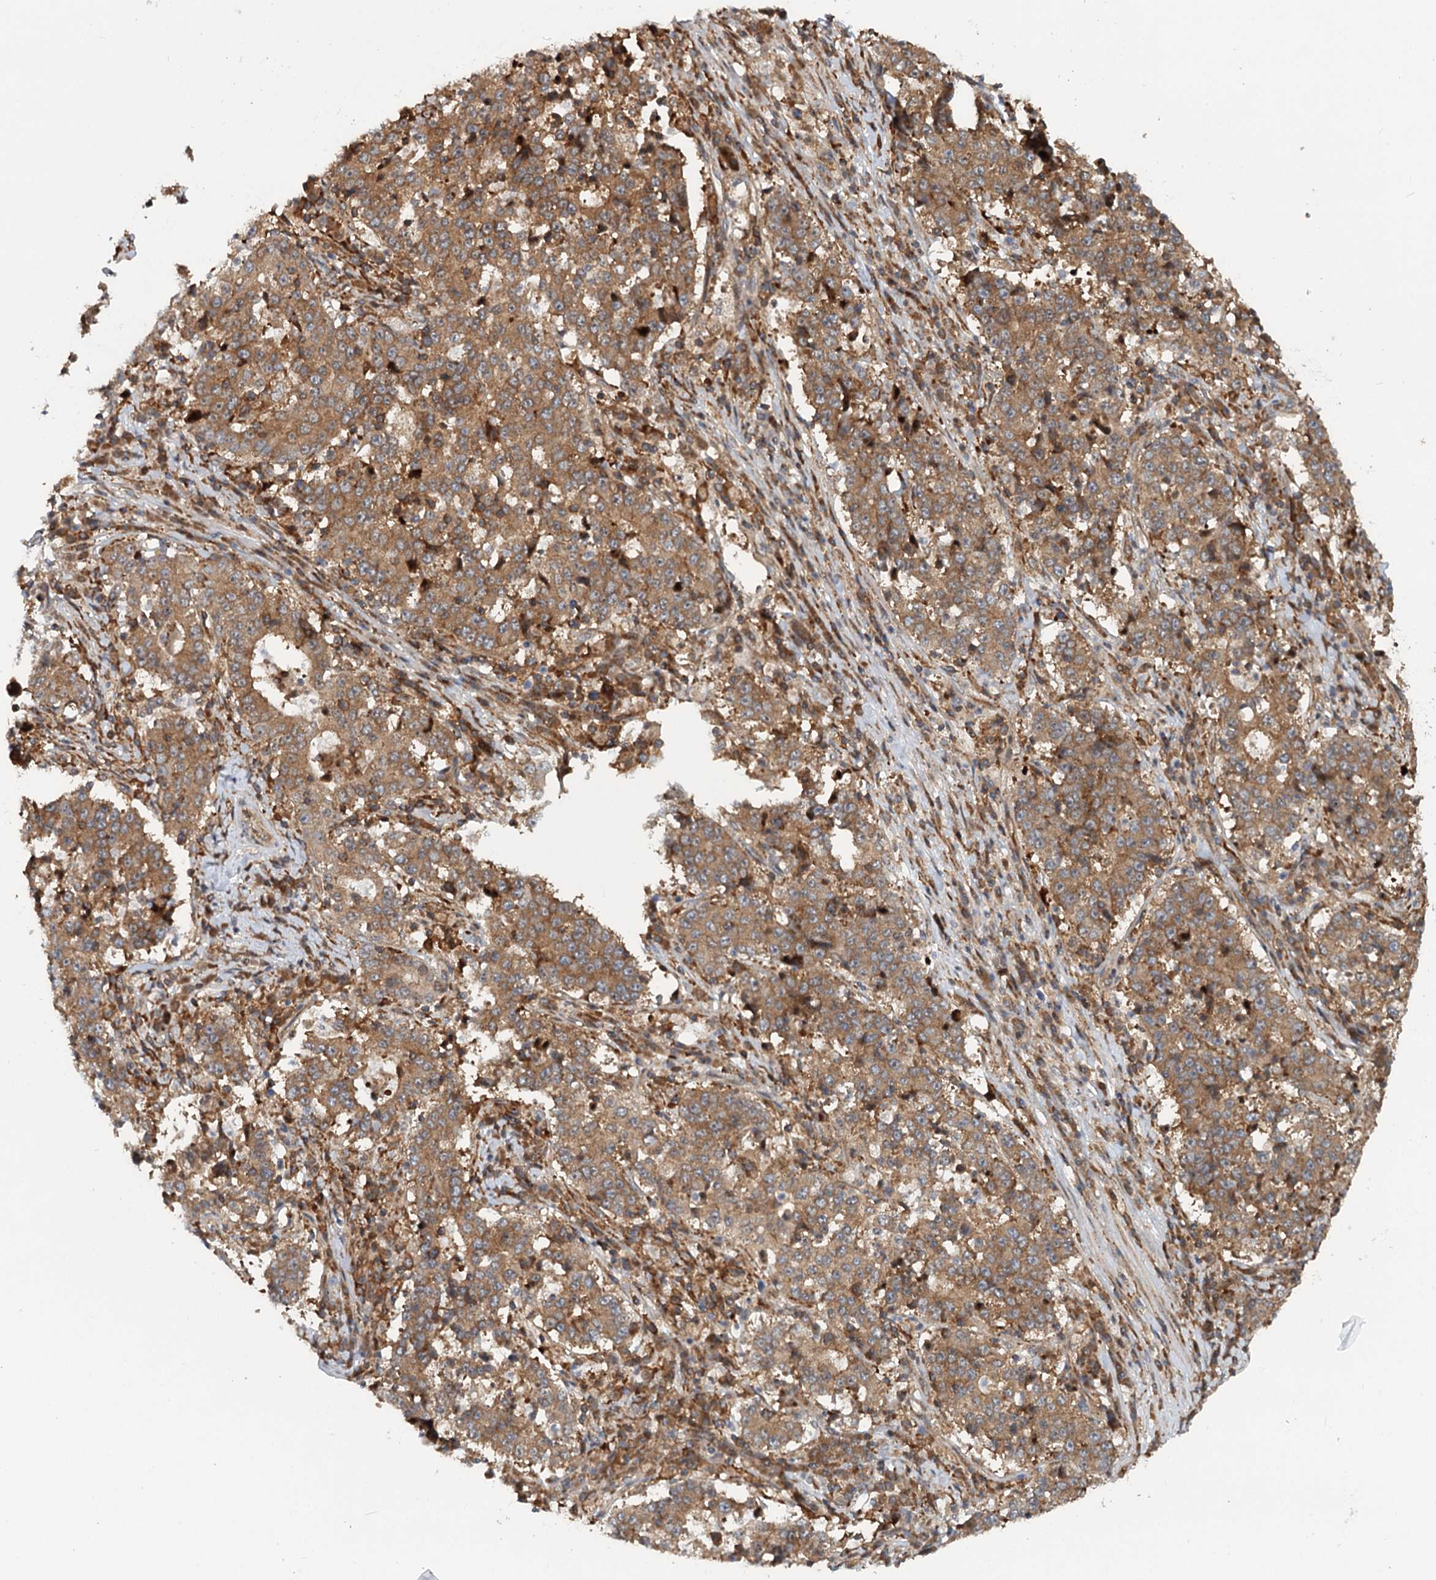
{"staining": {"intensity": "moderate", "quantity": ">75%", "location": "cytoplasmic/membranous"}, "tissue": "stomach cancer", "cell_type": "Tumor cells", "image_type": "cancer", "snomed": [{"axis": "morphology", "description": "Adenocarcinoma, NOS"}, {"axis": "topography", "description": "Stomach"}], "caption": "The photomicrograph demonstrates staining of stomach cancer, revealing moderate cytoplasmic/membranous protein positivity (brown color) within tumor cells.", "gene": "RNF111", "patient": {"sex": "male", "age": 59}}